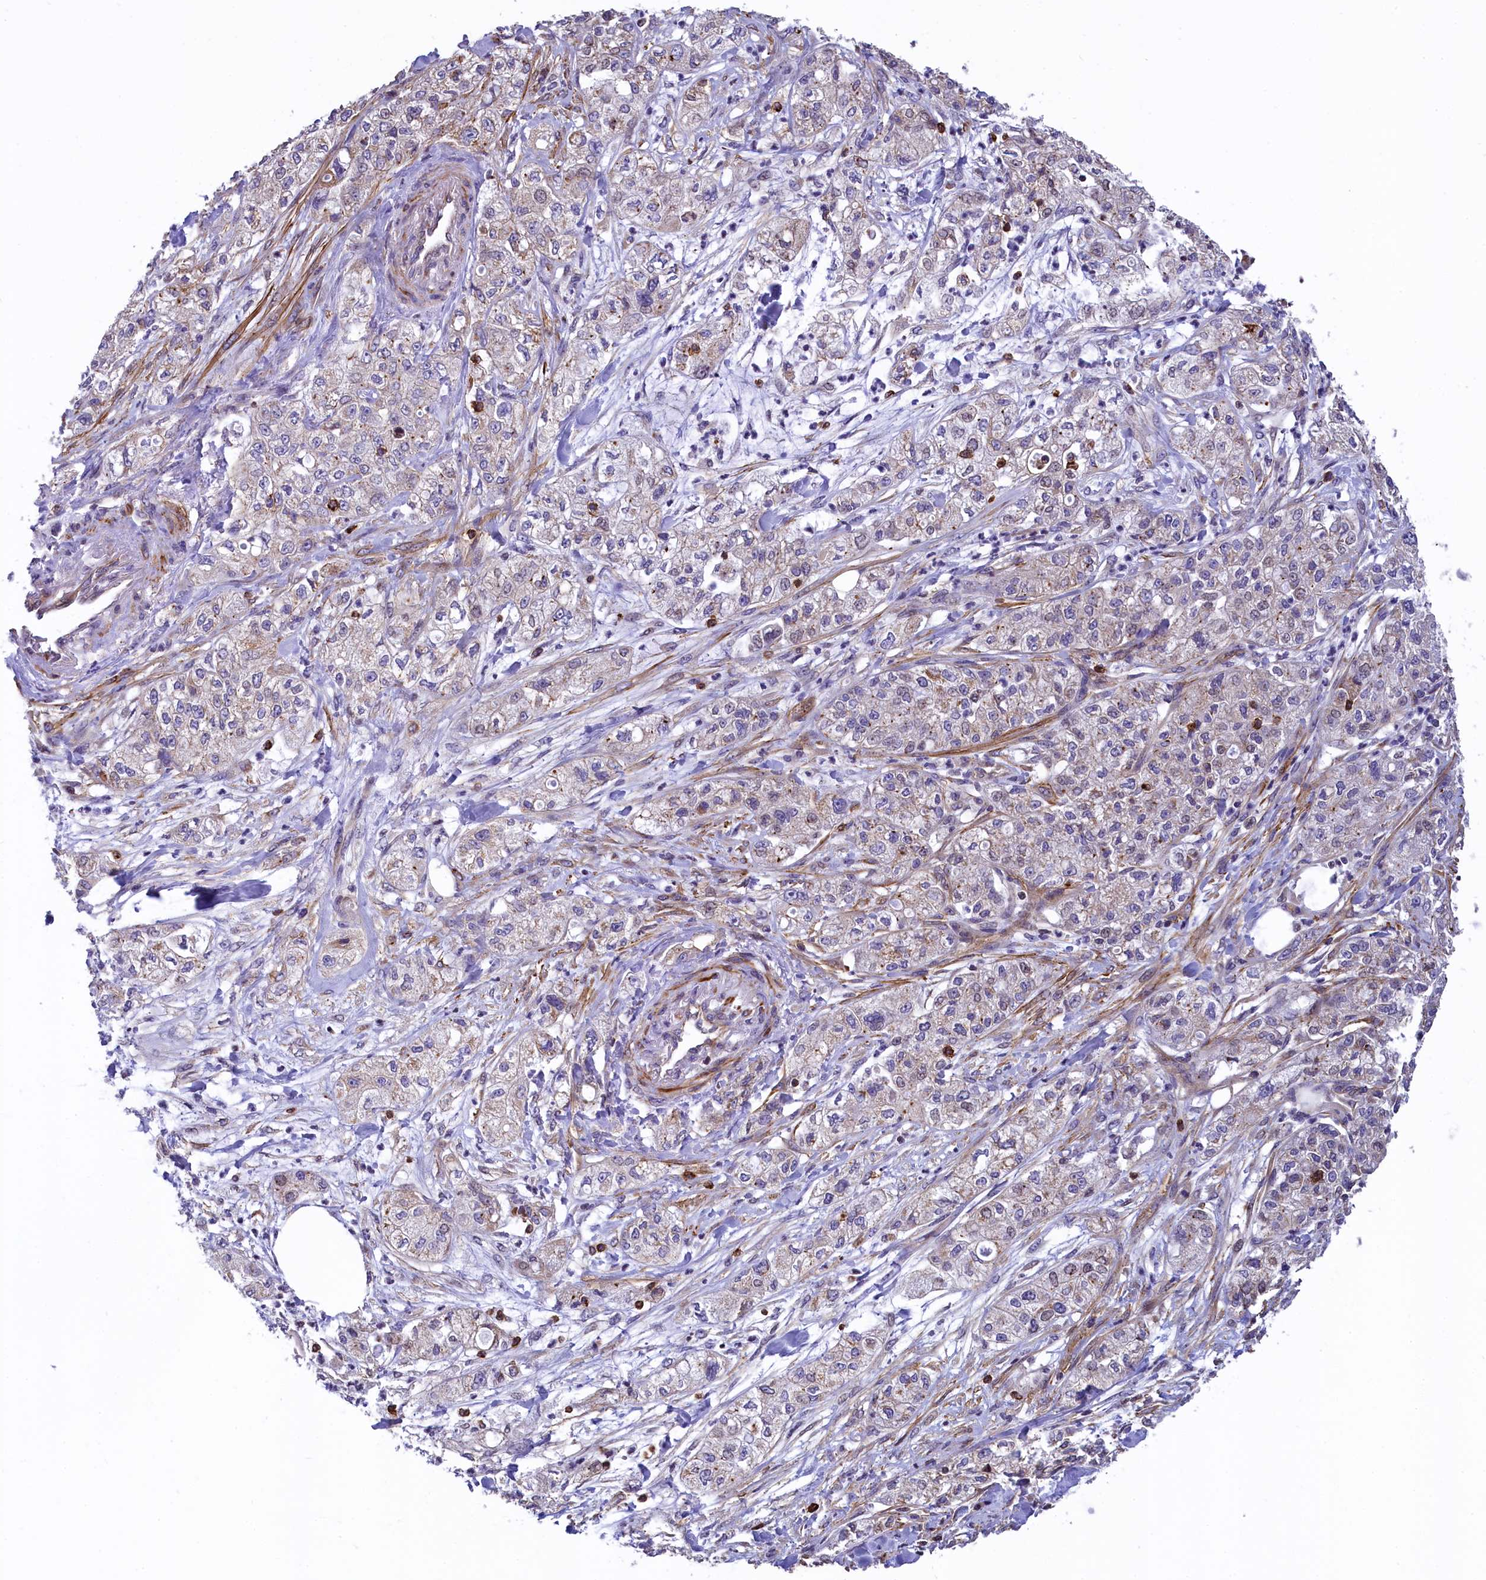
{"staining": {"intensity": "negative", "quantity": "none", "location": "none"}, "tissue": "pancreatic cancer", "cell_type": "Tumor cells", "image_type": "cancer", "snomed": [{"axis": "morphology", "description": "Adenocarcinoma, NOS"}, {"axis": "topography", "description": "Pancreas"}], "caption": "Tumor cells show no significant staining in pancreatic cancer.", "gene": "ZNF2", "patient": {"sex": "female", "age": 78}}